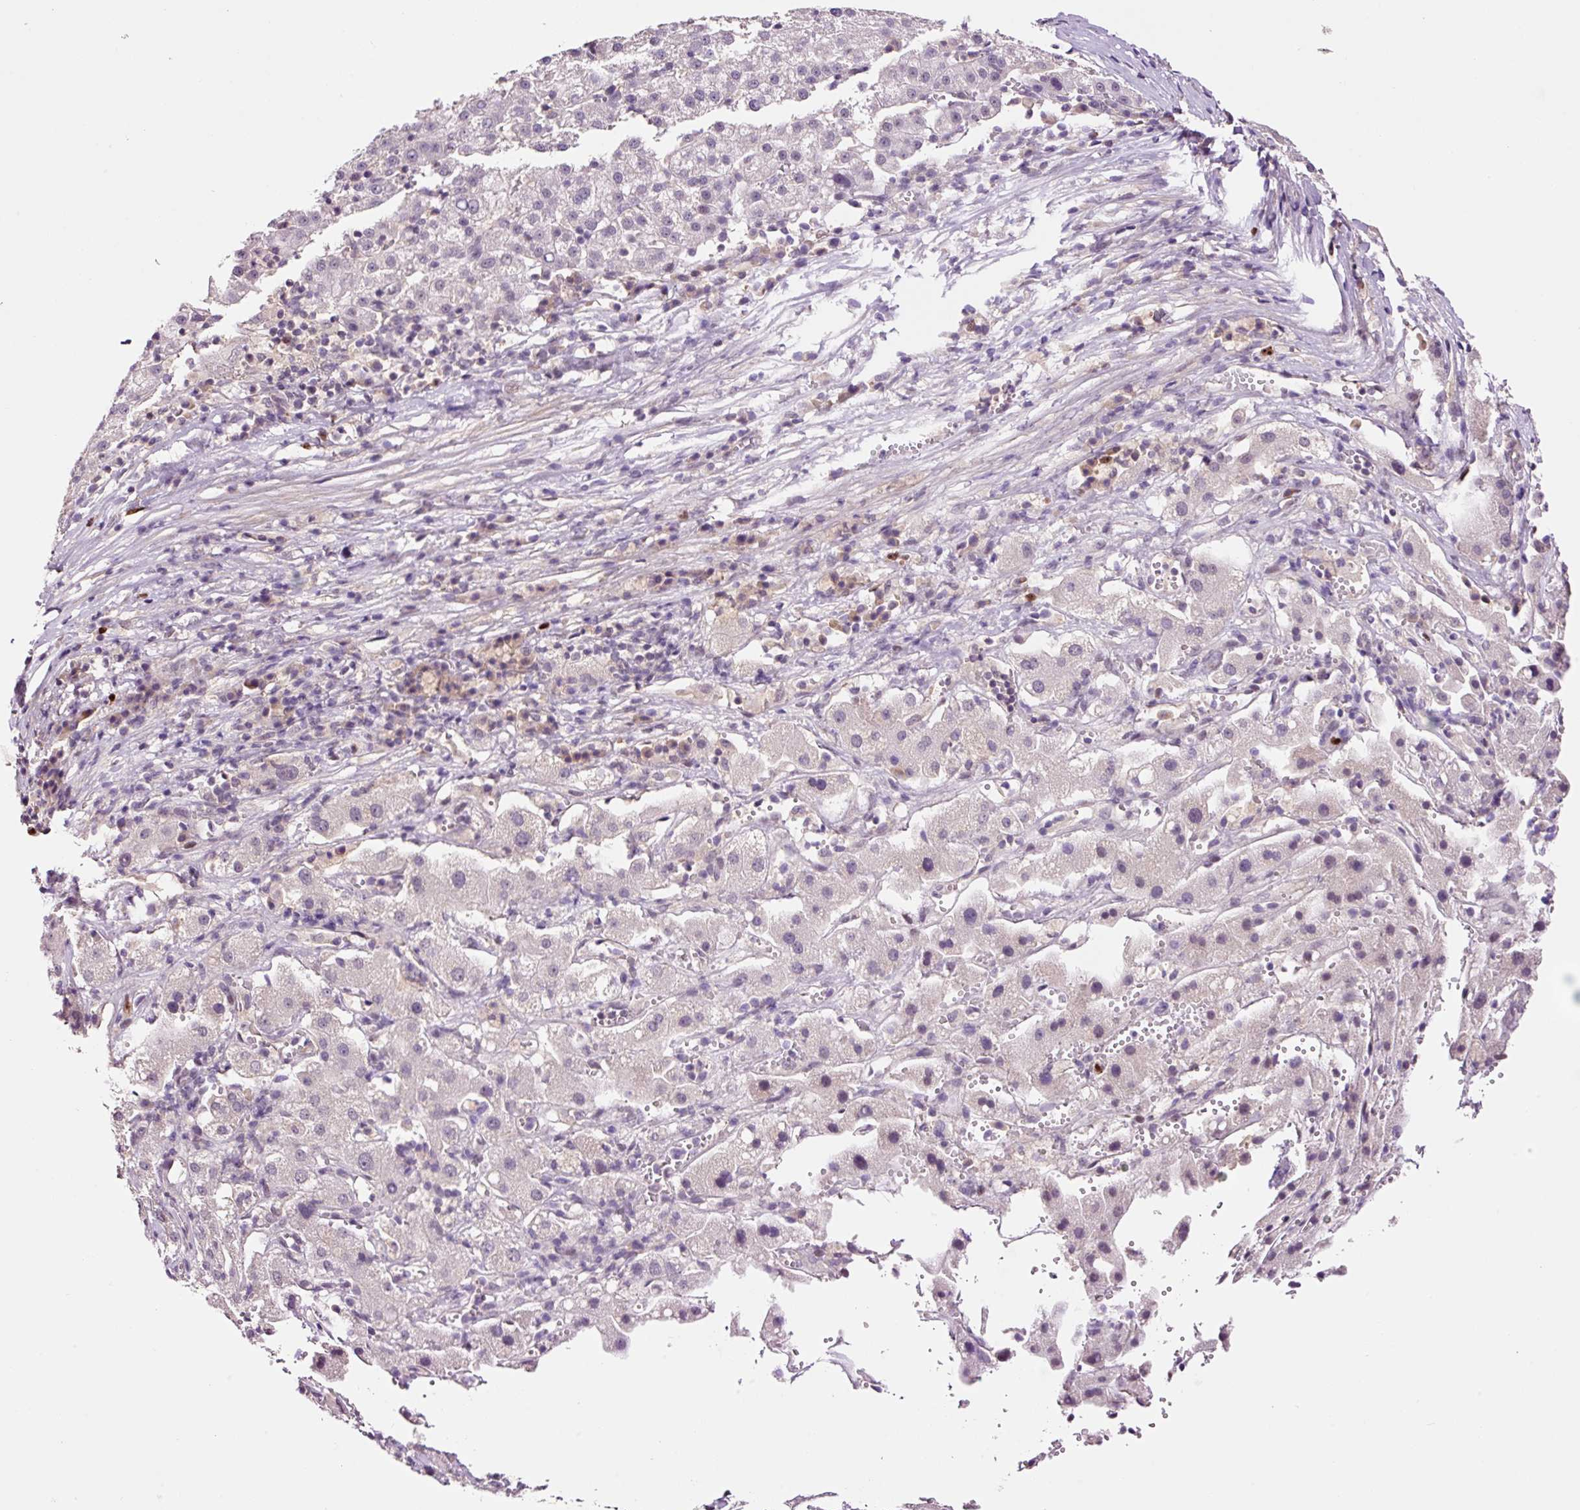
{"staining": {"intensity": "negative", "quantity": "none", "location": "none"}, "tissue": "liver cancer", "cell_type": "Tumor cells", "image_type": "cancer", "snomed": [{"axis": "morphology", "description": "Carcinoma, Hepatocellular, NOS"}, {"axis": "topography", "description": "Liver"}], "caption": "Liver hepatocellular carcinoma was stained to show a protein in brown. There is no significant positivity in tumor cells.", "gene": "DPPA4", "patient": {"sex": "female", "age": 58}}